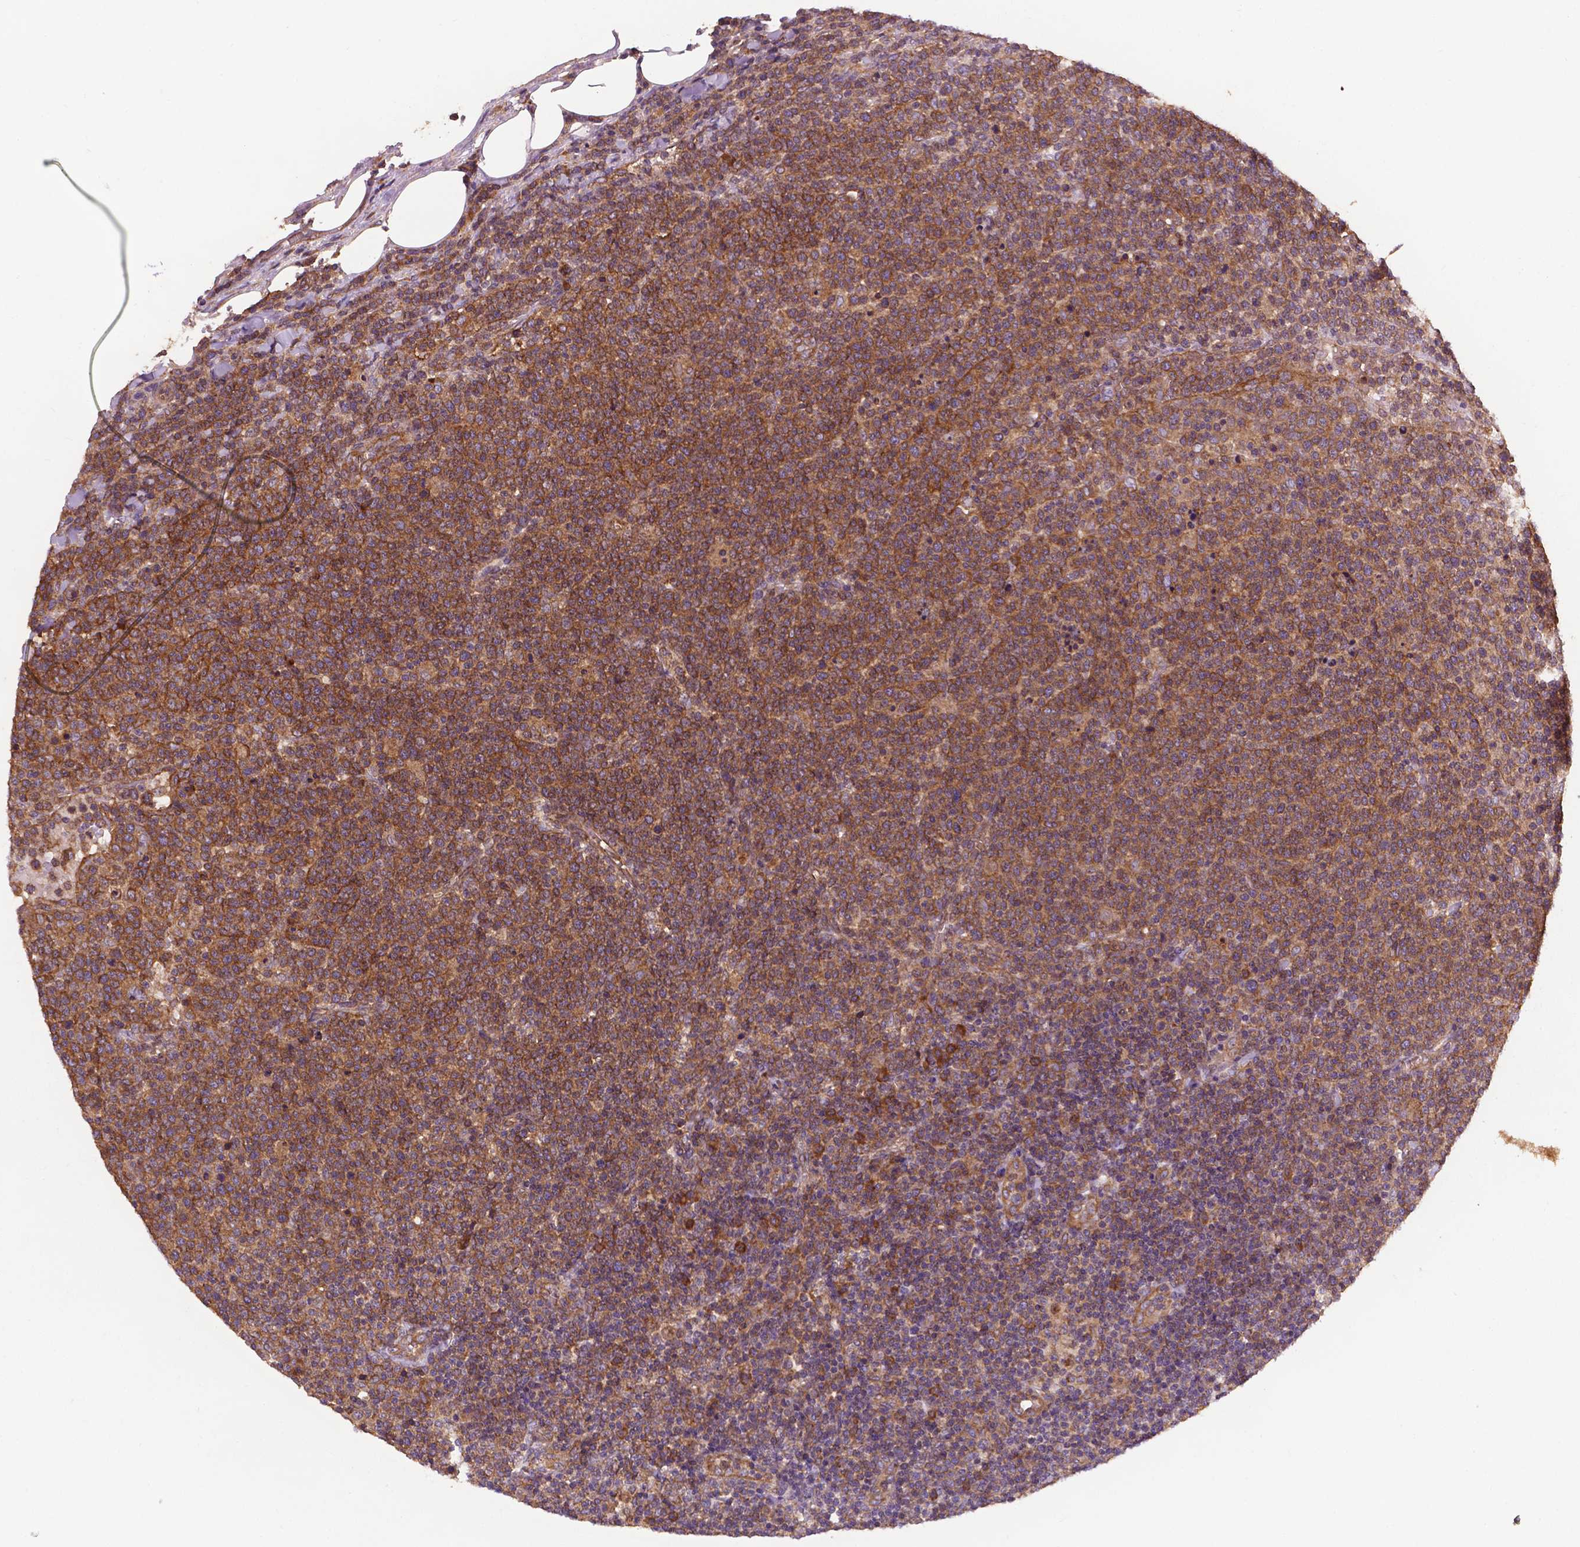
{"staining": {"intensity": "moderate", "quantity": ">75%", "location": "cytoplasmic/membranous"}, "tissue": "lymphoma", "cell_type": "Tumor cells", "image_type": "cancer", "snomed": [{"axis": "morphology", "description": "Malignant lymphoma, non-Hodgkin's type, High grade"}, {"axis": "topography", "description": "Lymph node"}], "caption": "Immunohistochemical staining of high-grade malignant lymphoma, non-Hodgkin's type shows medium levels of moderate cytoplasmic/membranous protein expression in about >75% of tumor cells.", "gene": "CCDC71L", "patient": {"sex": "male", "age": 61}}